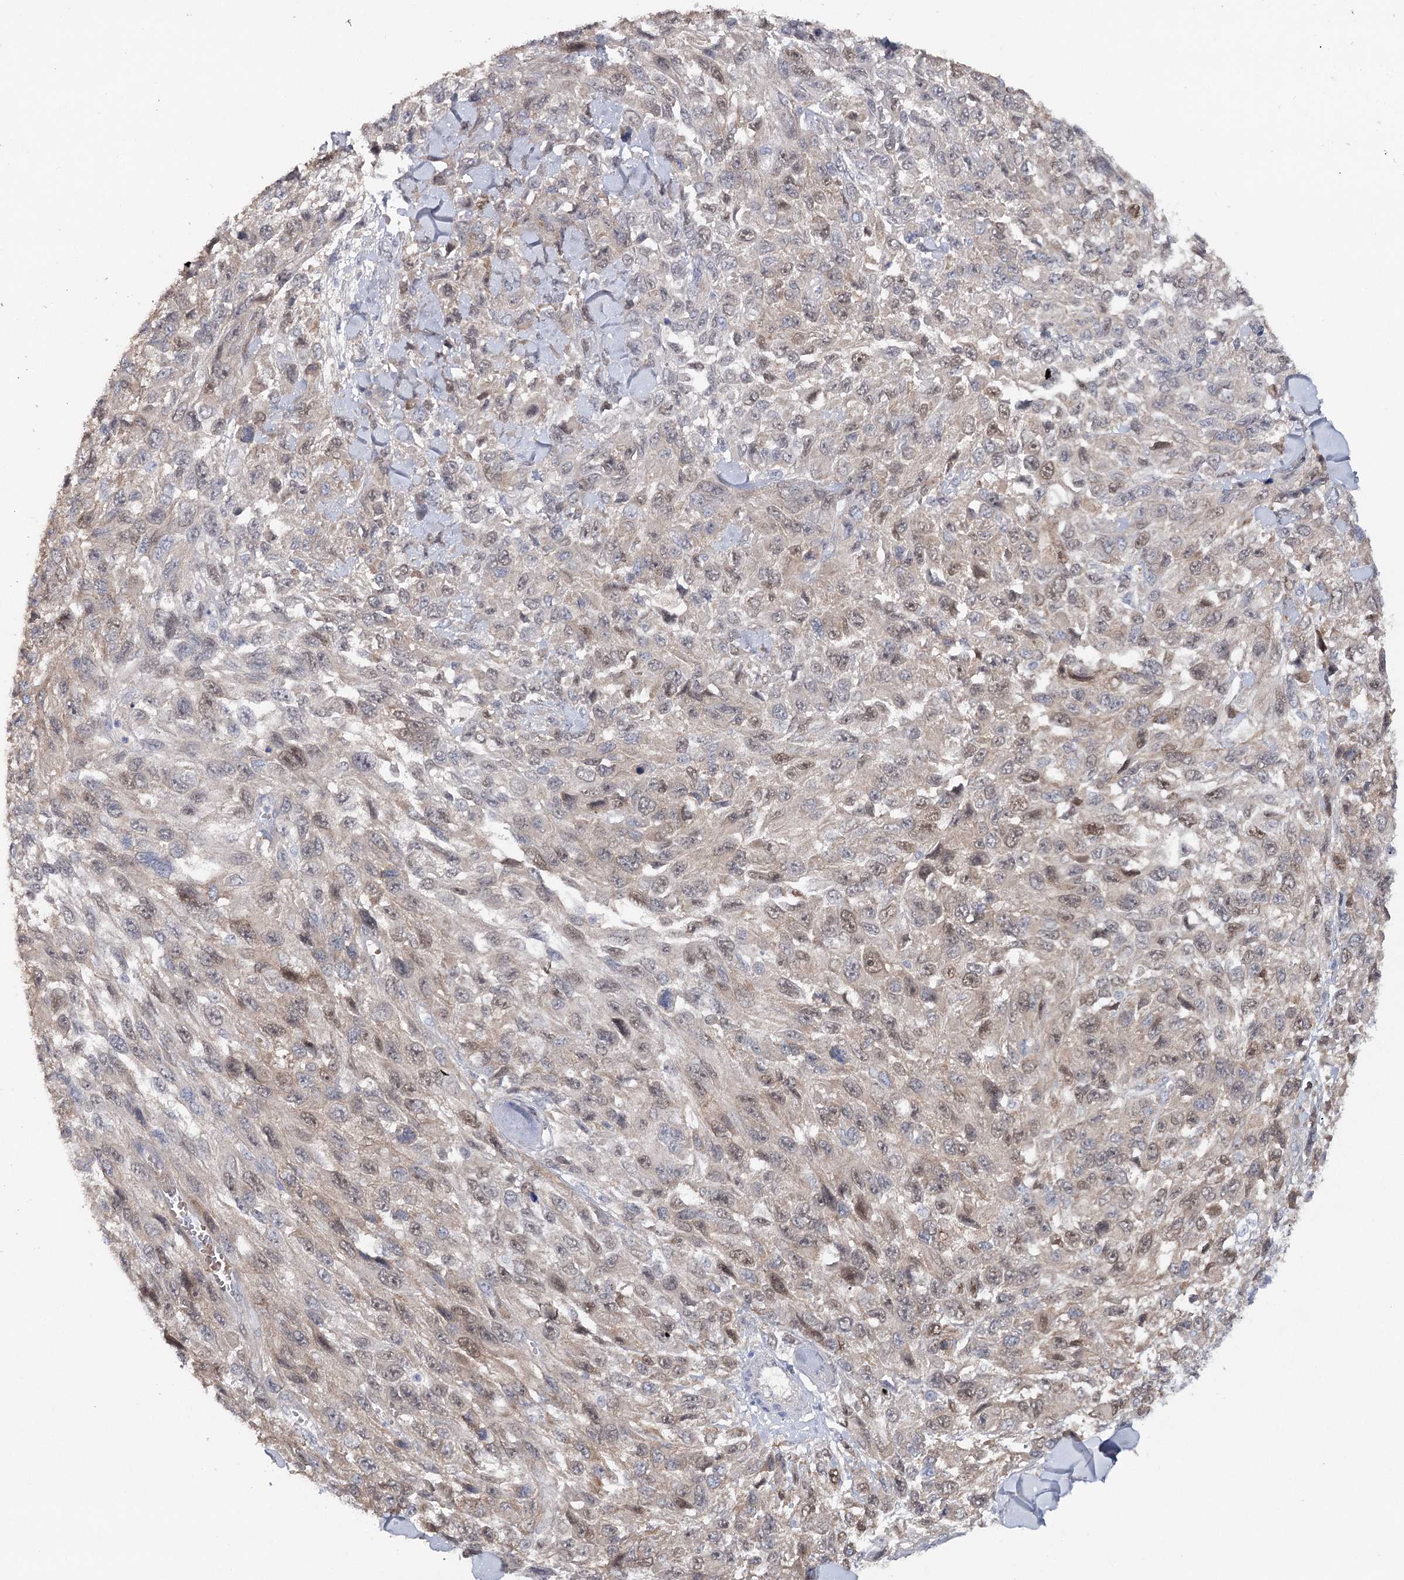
{"staining": {"intensity": "weak", "quantity": "25%-75%", "location": "cytoplasmic/membranous,nuclear"}, "tissue": "melanoma", "cell_type": "Tumor cells", "image_type": "cancer", "snomed": [{"axis": "morphology", "description": "Malignant melanoma, NOS"}, {"axis": "topography", "description": "Skin"}], "caption": "Tumor cells show low levels of weak cytoplasmic/membranous and nuclear positivity in approximately 25%-75% of cells in human melanoma. Using DAB (3,3'-diaminobenzidine) (brown) and hematoxylin (blue) stains, captured at high magnification using brightfield microscopy.", "gene": "MAP3K13", "patient": {"sex": "female", "age": 96}}